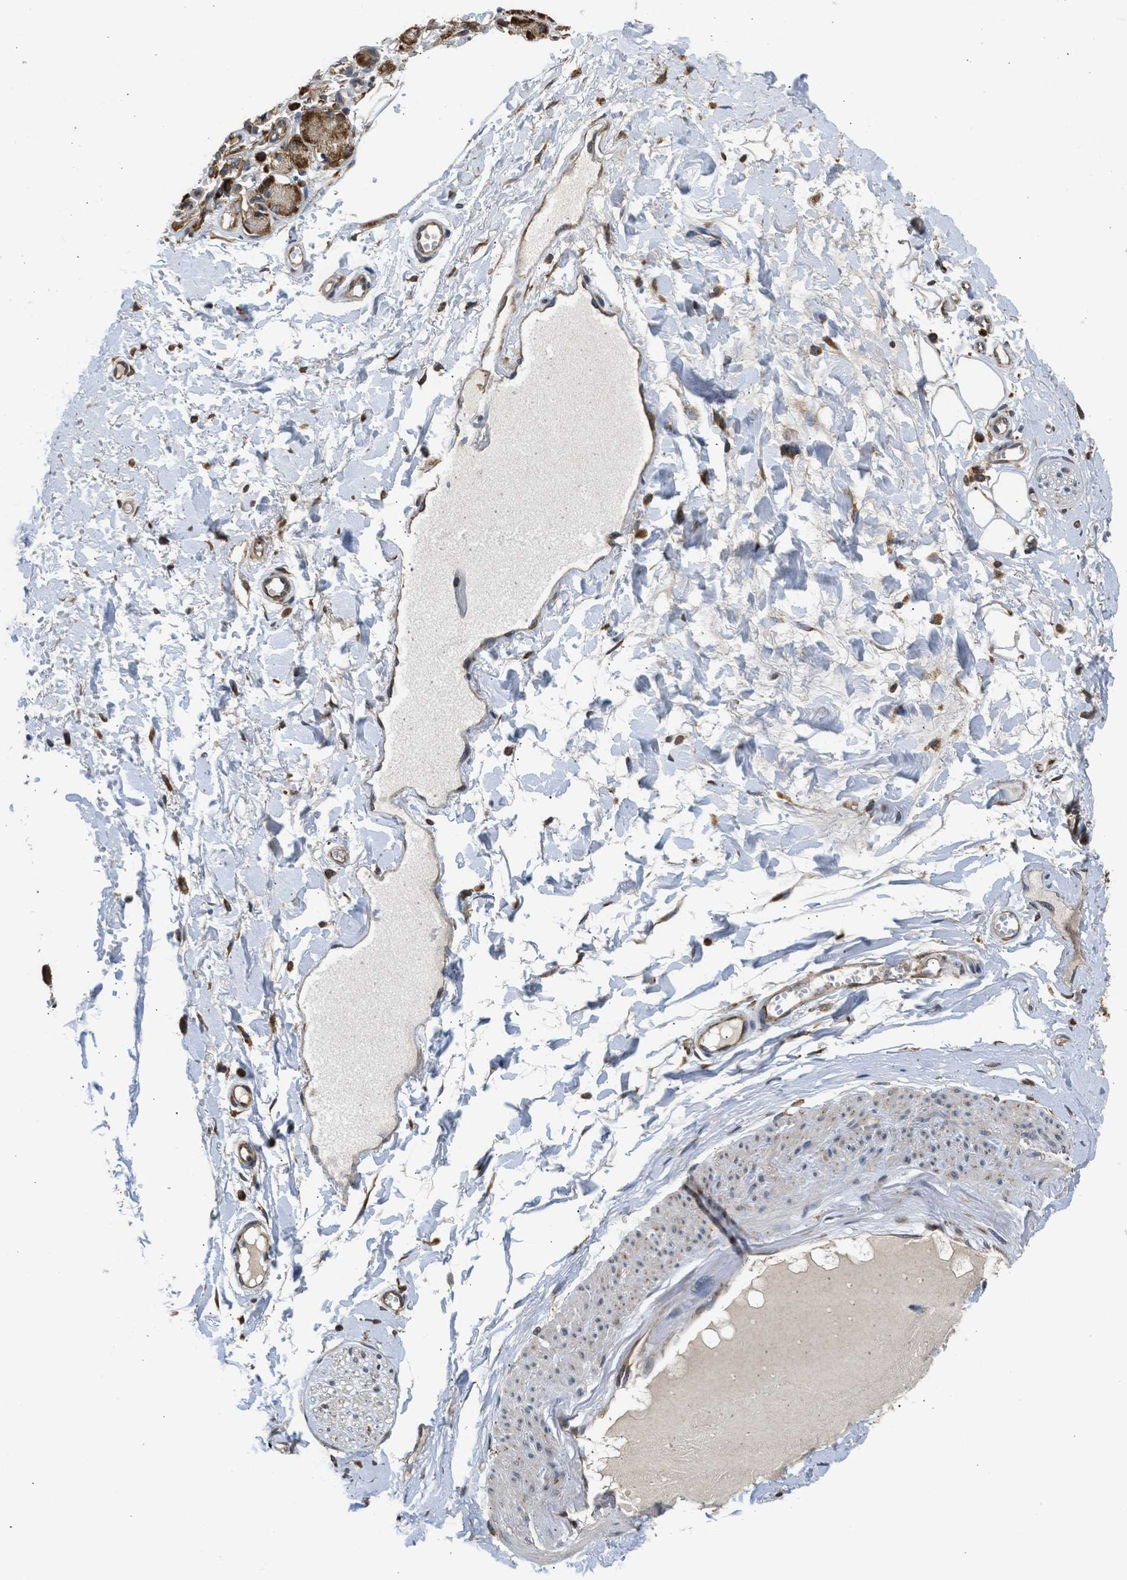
{"staining": {"intensity": "moderate", "quantity": ">75%", "location": "cytoplasmic/membranous"}, "tissue": "adipose tissue", "cell_type": "Adipocytes", "image_type": "normal", "snomed": [{"axis": "morphology", "description": "Normal tissue, NOS"}, {"axis": "morphology", "description": "Inflammation, NOS"}, {"axis": "topography", "description": "Salivary gland"}, {"axis": "topography", "description": "Peripheral nerve tissue"}], "caption": "Moderate cytoplasmic/membranous expression for a protein is identified in approximately >75% of adipocytes of benign adipose tissue using immunohistochemistry.", "gene": "SLC36A4", "patient": {"sex": "female", "age": 75}}